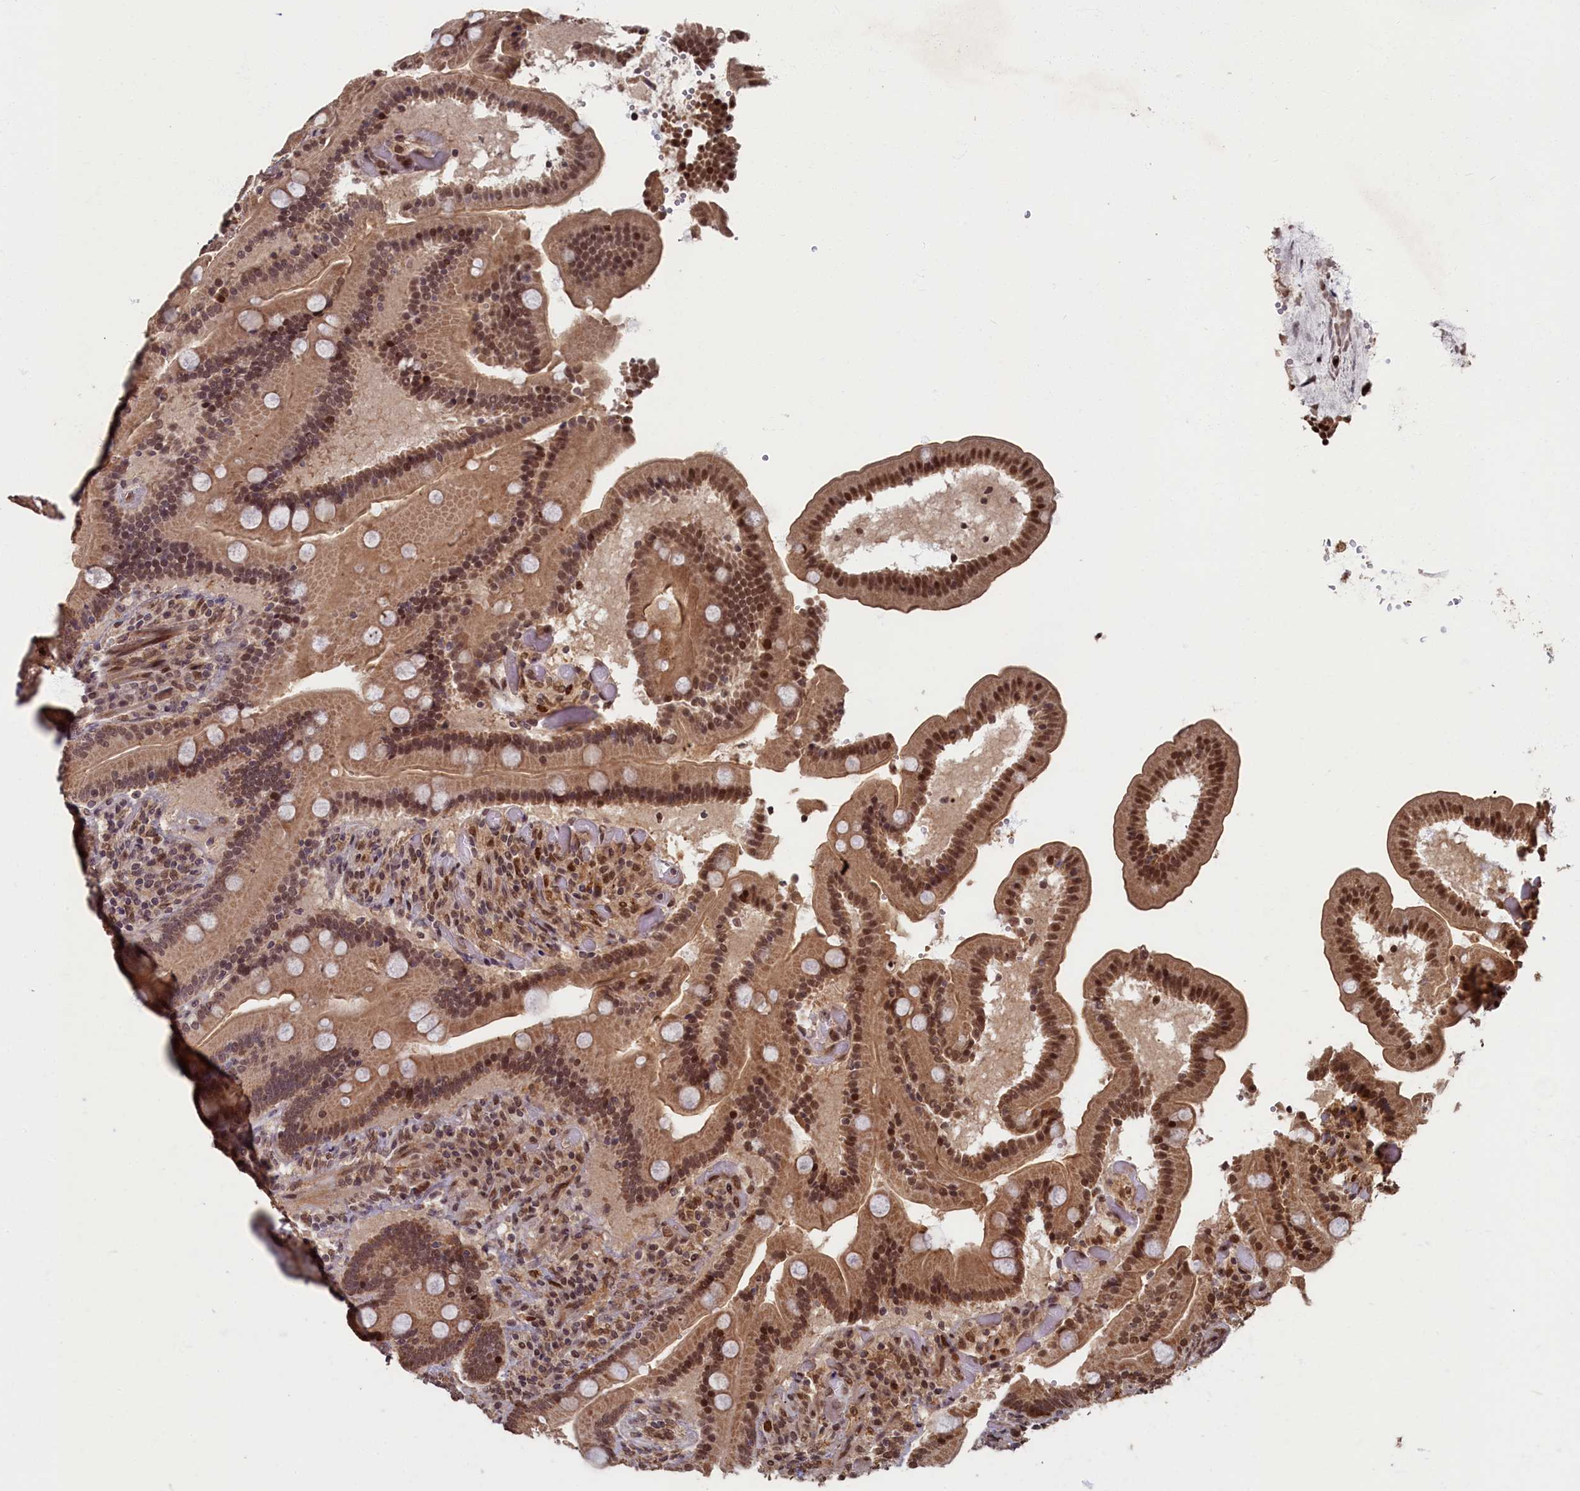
{"staining": {"intensity": "moderate", "quantity": ">75%", "location": "cytoplasmic/membranous,nuclear"}, "tissue": "duodenum", "cell_type": "Glandular cells", "image_type": "normal", "snomed": [{"axis": "morphology", "description": "Normal tissue, NOS"}, {"axis": "topography", "description": "Duodenum"}], "caption": "IHC image of benign human duodenum stained for a protein (brown), which demonstrates medium levels of moderate cytoplasmic/membranous,nuclear staining in approximately >75% of glandular cells.", "gene": "BRCA1", "patient": {"sex": "female", "age": 62}}